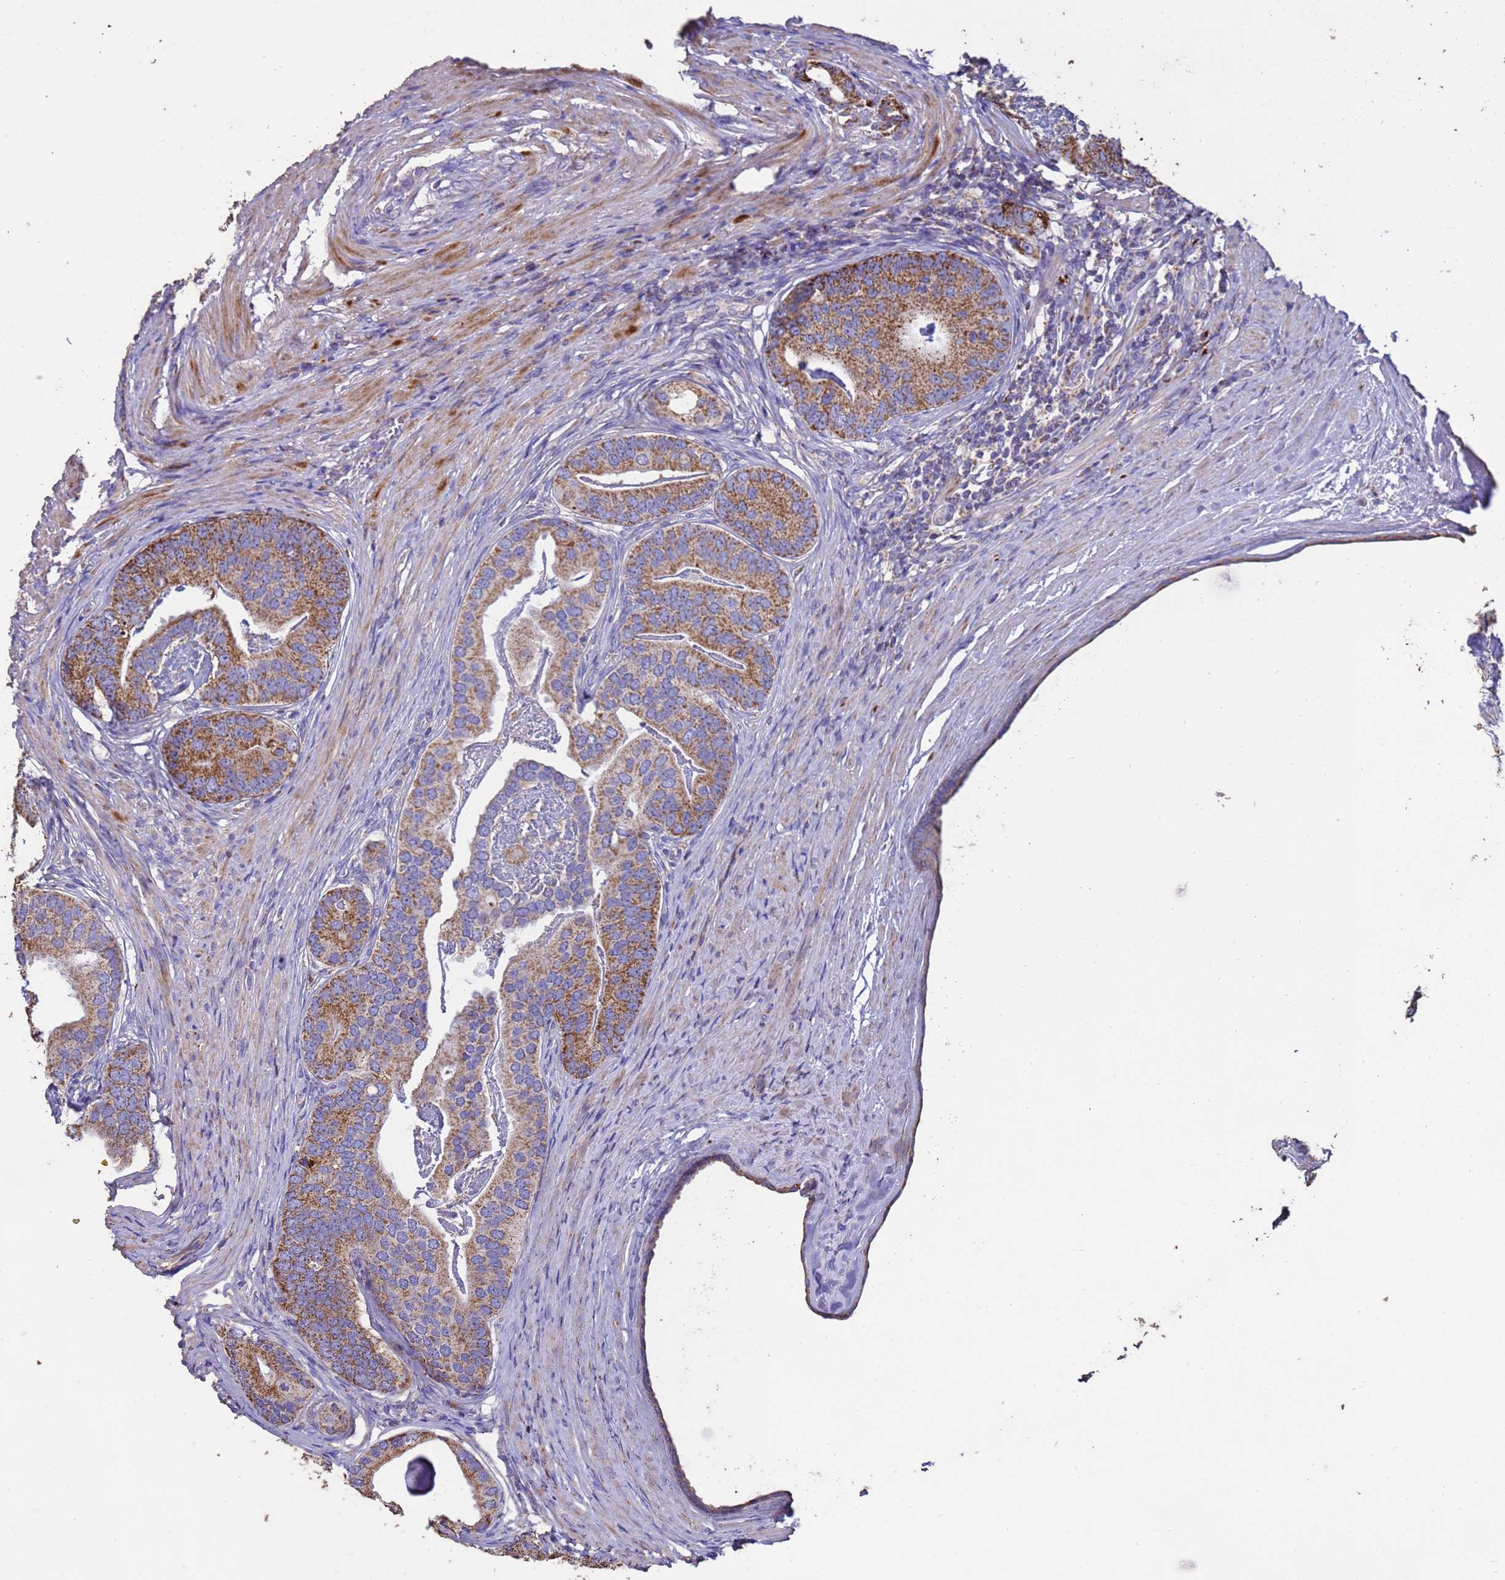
{"staining": {"intensity": "strong", "quantity": ">75%", "location": "cytoplasmic/membranous"}, "tissue": "prostate cancer", "cell_type": "Tumor cells", "image_type": "cancer", "snomed": [{"axis": "morphology", "description": "Adenocarcinoma, Low grade"}, {"axis": "topography", "description": "Prostate"}], "caption": "A brown stain highlights strong cytoplasmic/membranous positivity of a protein in human prostate low-grade adenocarcinoma tumor cells.", "gene": "ZNFX1", "patient": {"sex": "male", "age": 71}}